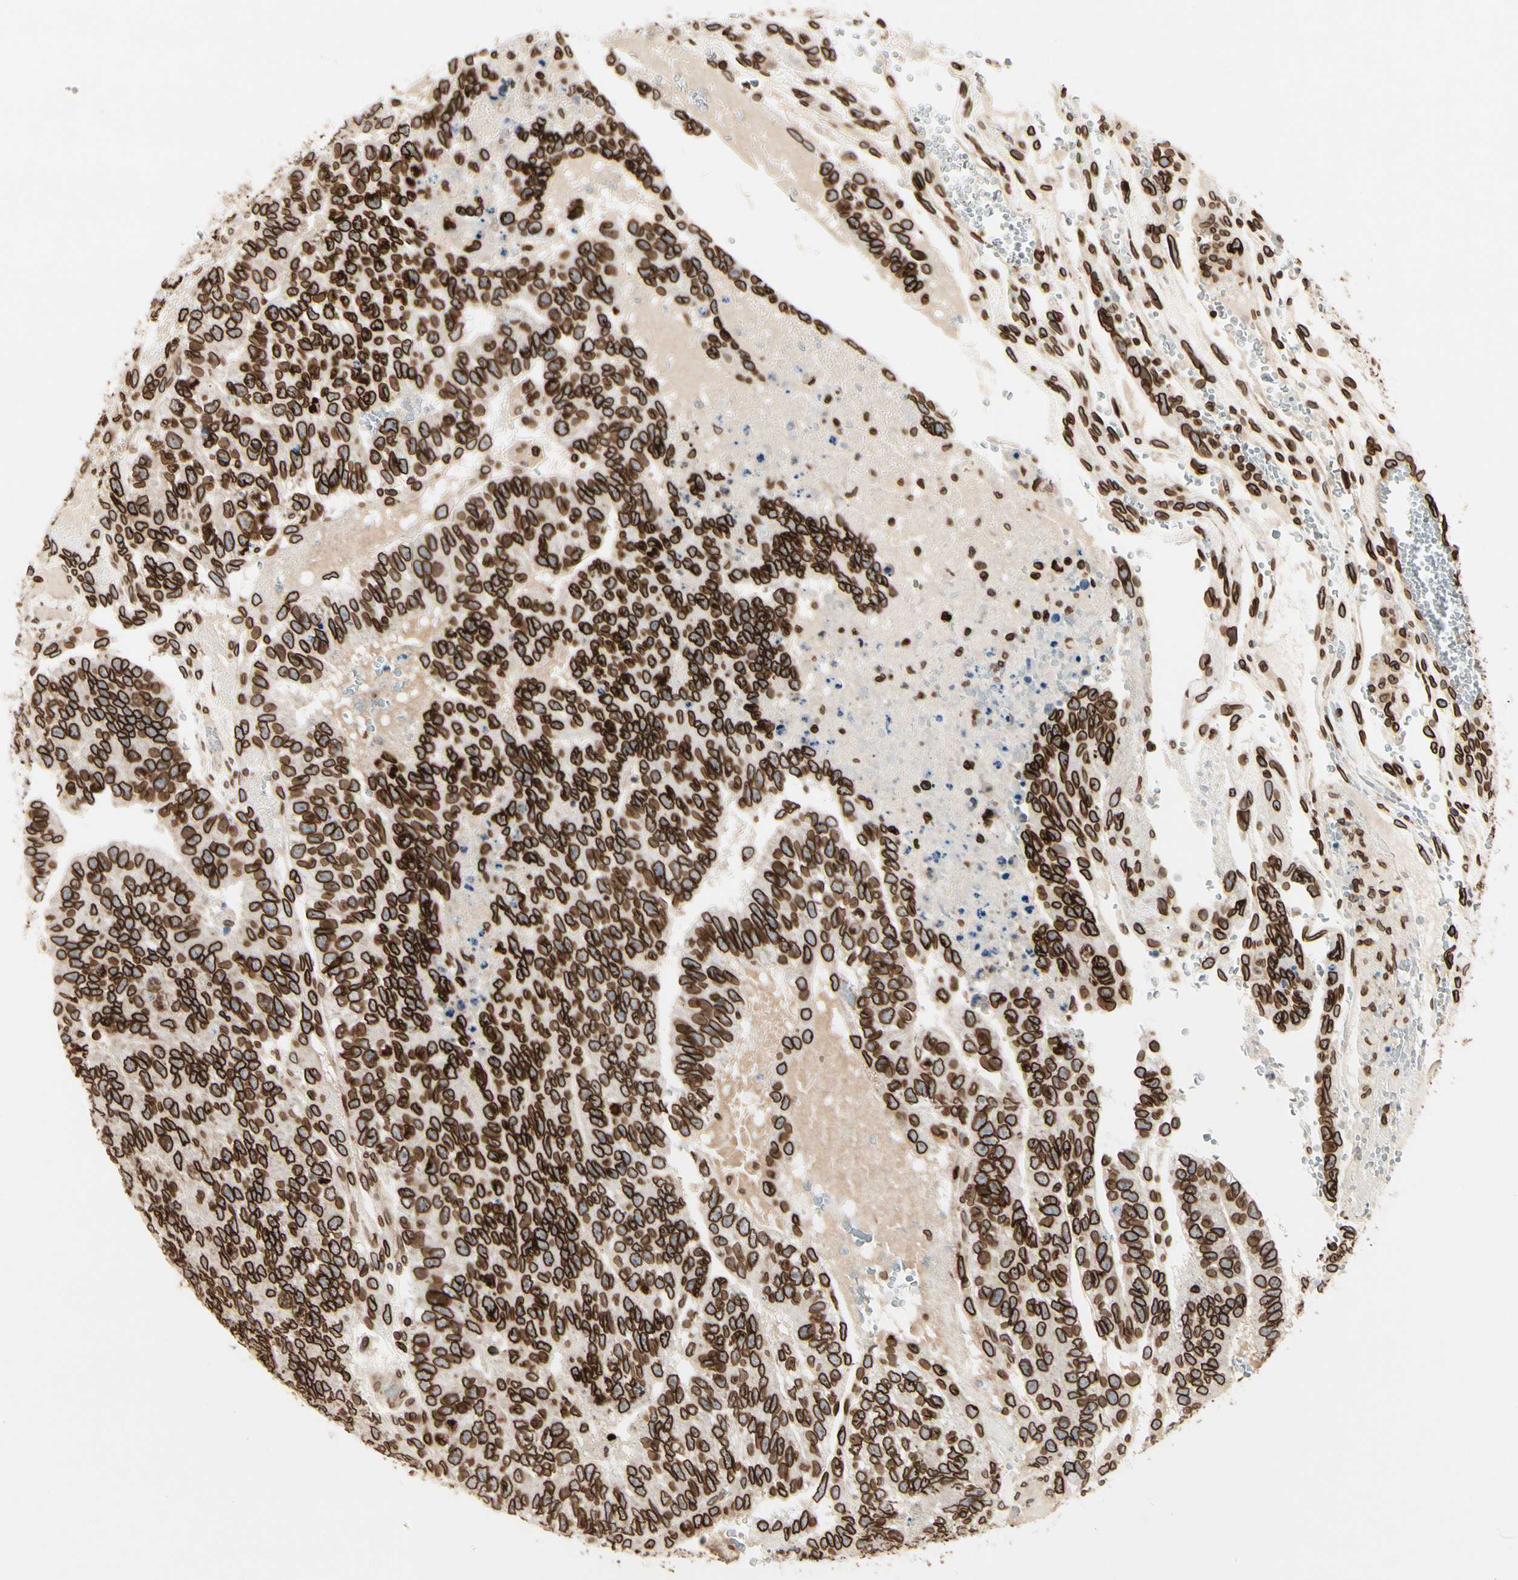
{"staining": {"intensity": "strong", "quantity": ">75%", "location": "cytoplasmic/membranous,nuclear"}, "tissue": "testis cancer", "cell_type": "Tumor cells", "image_type": "cancer", "snomed": [{"axis": "morphology", "description": "Seminoma, NOS"}, {"axis": "morphology", "description": "Carcinoma, Embryonal, NOS"}, {"axis": "topography", "description": "Testis"}], "caption": "Testis cancer (seminoma) stained with DAB IHC demonstrates high levels of strong cytoplasmic/membranous and nuclear expression in approximately >75% of tumor cells.", "gene": "TMPO", "patient": {"sex": "male", "age": 52}}